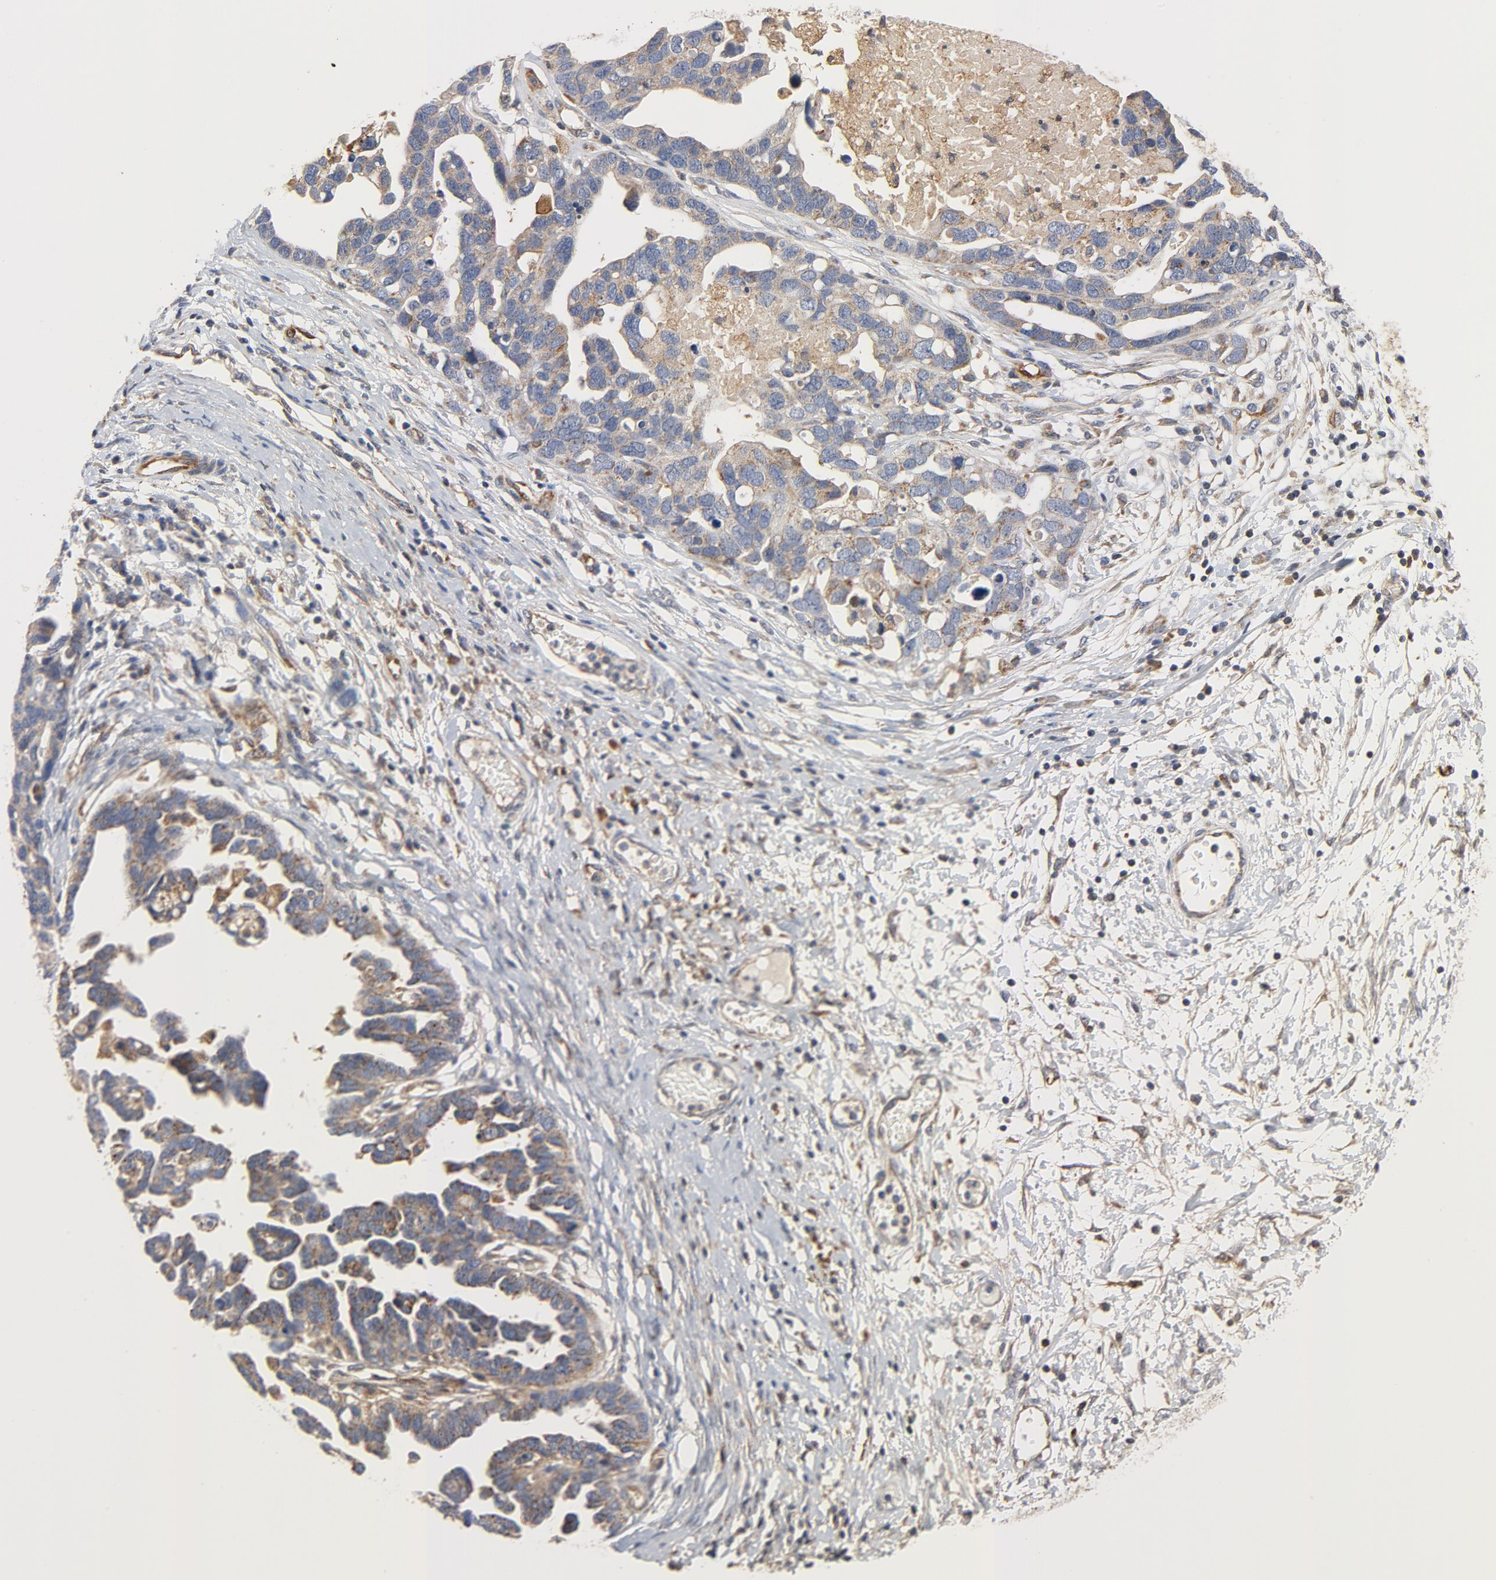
{"staining": {"intensity": "moderate", "quantity": ">75%", "location": "cytoplasmic/membranous"}, "tissue": "ovarian cancer", "cell_type": "Tumor cells", "image_type": "cancer", "snomed": [{"axis": "morphology", "description": "Cystadenocarcinoma, serous, NOS"}, {"axis": "topography", "description": "Ovary"}], "caption": "Immunohistochemistry (IHC) micrograph of neoplastic tissue: ovarian serous cystadenocarcinoma stained using IHC shows medium levels of moderate protein expression localized specifically in the cytoplasmic/membranous of tumor cells, appearing as a cytoplasmic/membranous brown color.", "gene": "RAPGEF4", "patient": {"sex": "female", "age": 54}}